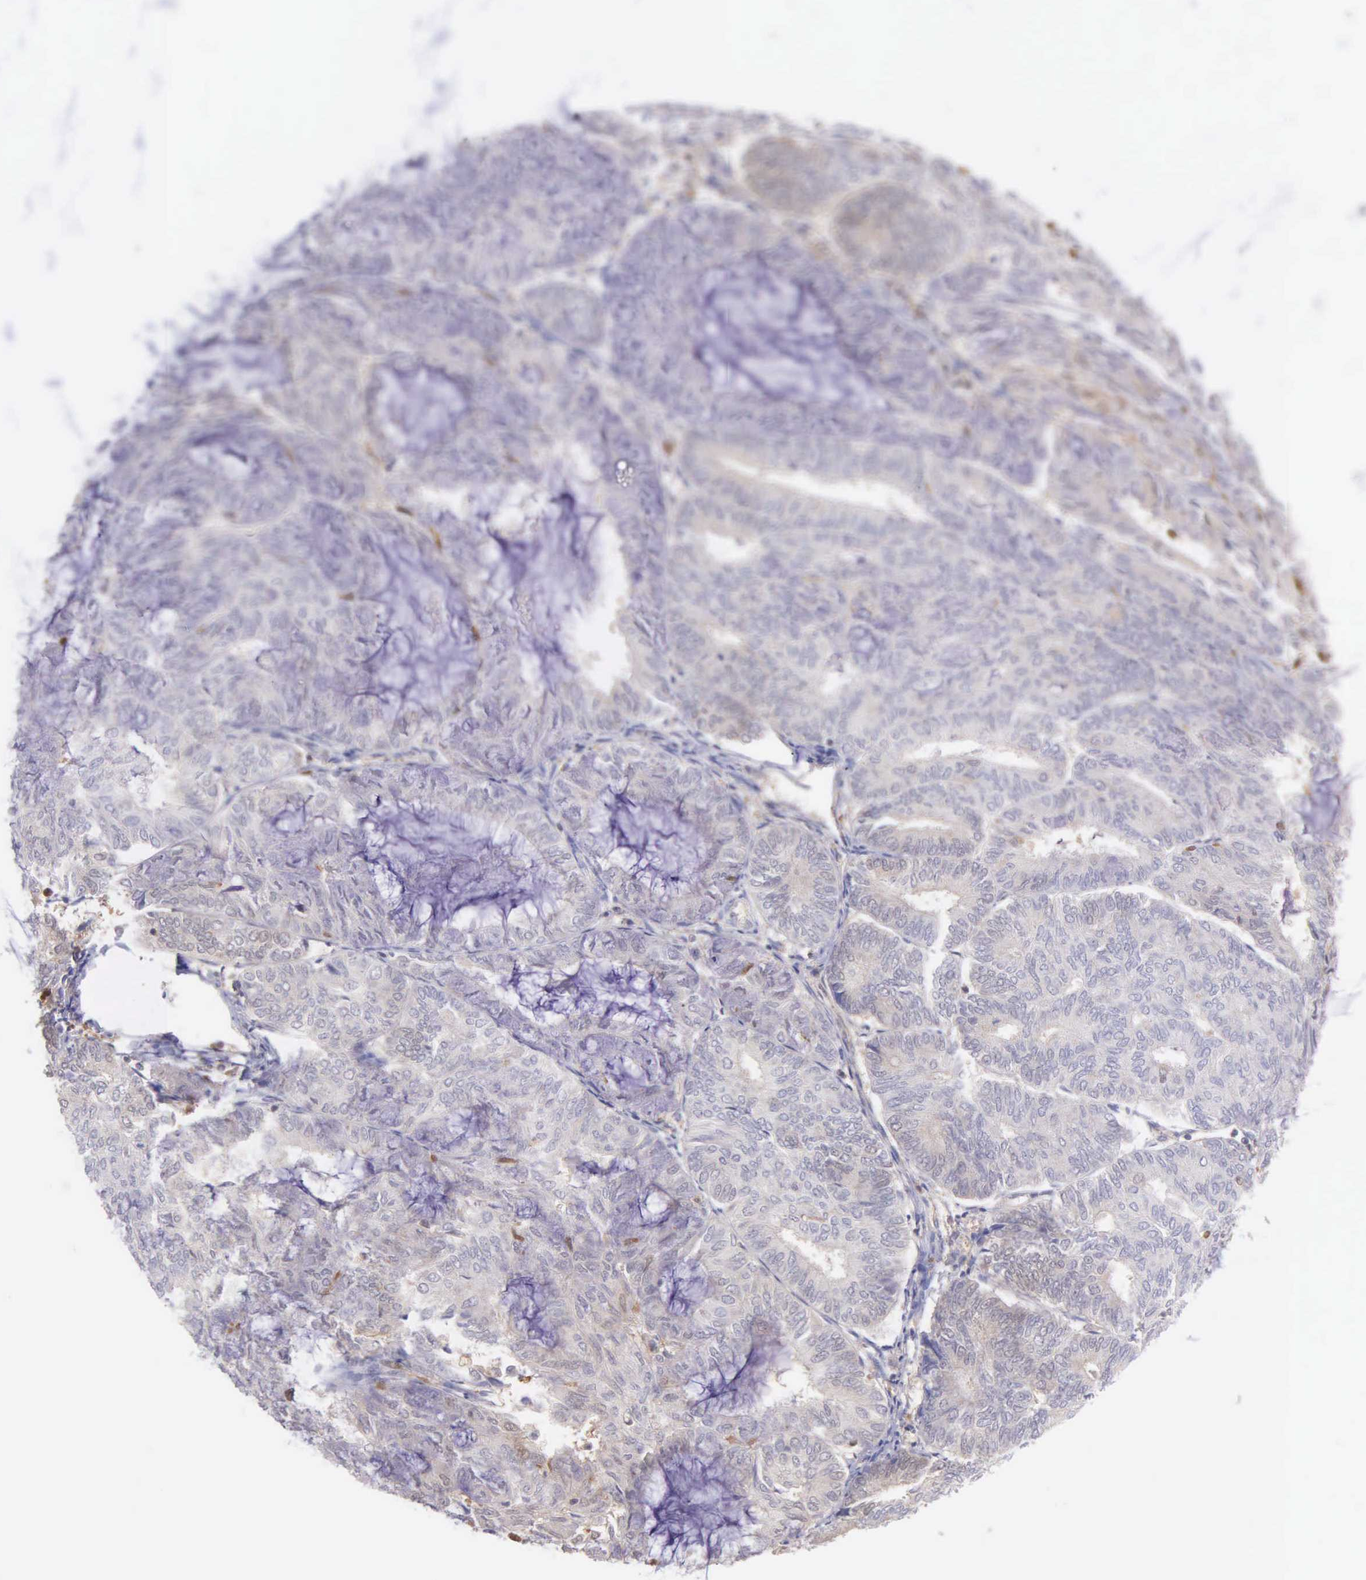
{"staining": {"intensity": "weak", "quantity": ">75%", "location": "cytoplasmic/membranous"}, "tissue": "endometrial cancer", "cell_type": "Tumor cells", "image_type": "cancer", "snomed": [{"axis": "morphology", "description": "Adenocarcinoma, NOS"}, {"axis": "topography", "description": "Endometrium"}], "caption": "Immunohistochemical staining of human endometrial cancer shows low levels of weak cytoplasmic/membranous protein staining in about >75% of tumor cells.", "gene": "BID", "patient": {"sex": "female", "age": 59}}